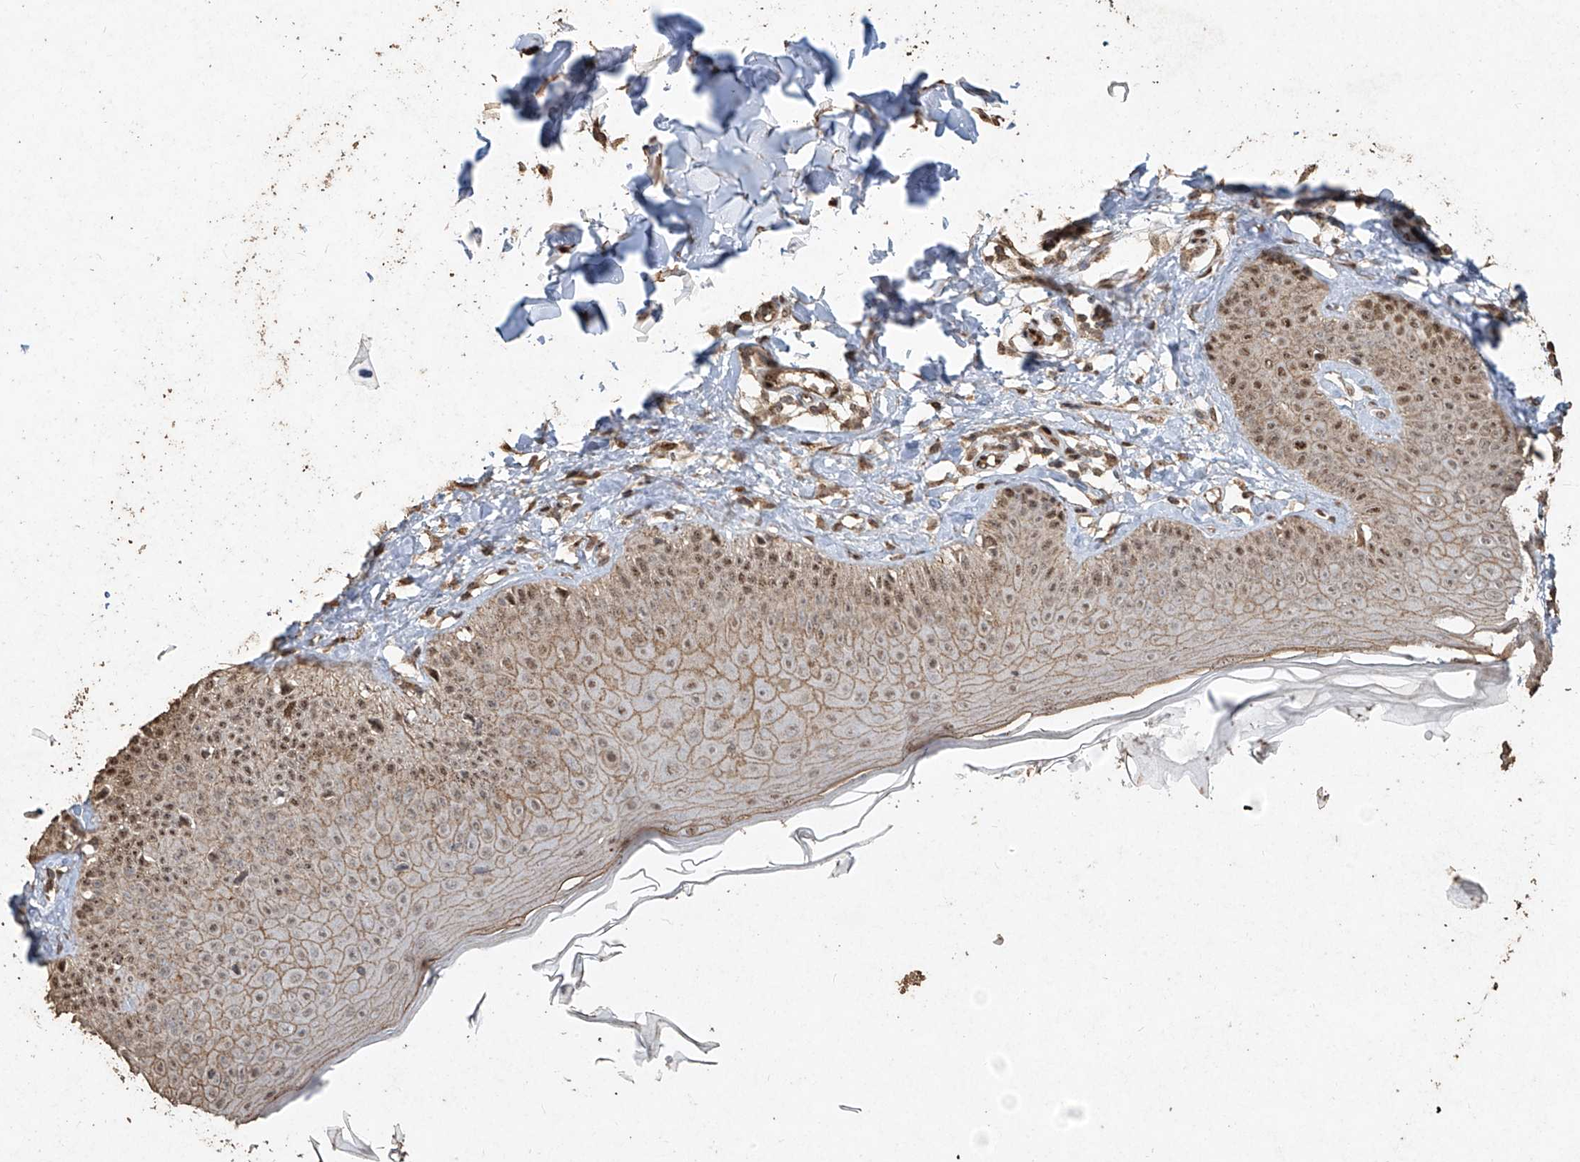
{"staining": {"intensity": "moderate", "quantity": ">75%", "location": "cytoplasmic/membranous"}, "tissue": "skin", "cell_type": "Fibroblasts", "image_type": "normal", "snomed": [{"axis": "morphology", "description": "Normal tissue, NOS"}, {"axis": "topography", "description": "Skin"}], "caption": "The immunohistochemical stain labels moderate cytoplasmic/membranous positivity in fibroblasts of benign skin. (IHC, brightfield microscopy, high magnification).", "gene": "ERBB3", "patient": {"sex": "male", "age": 52}}